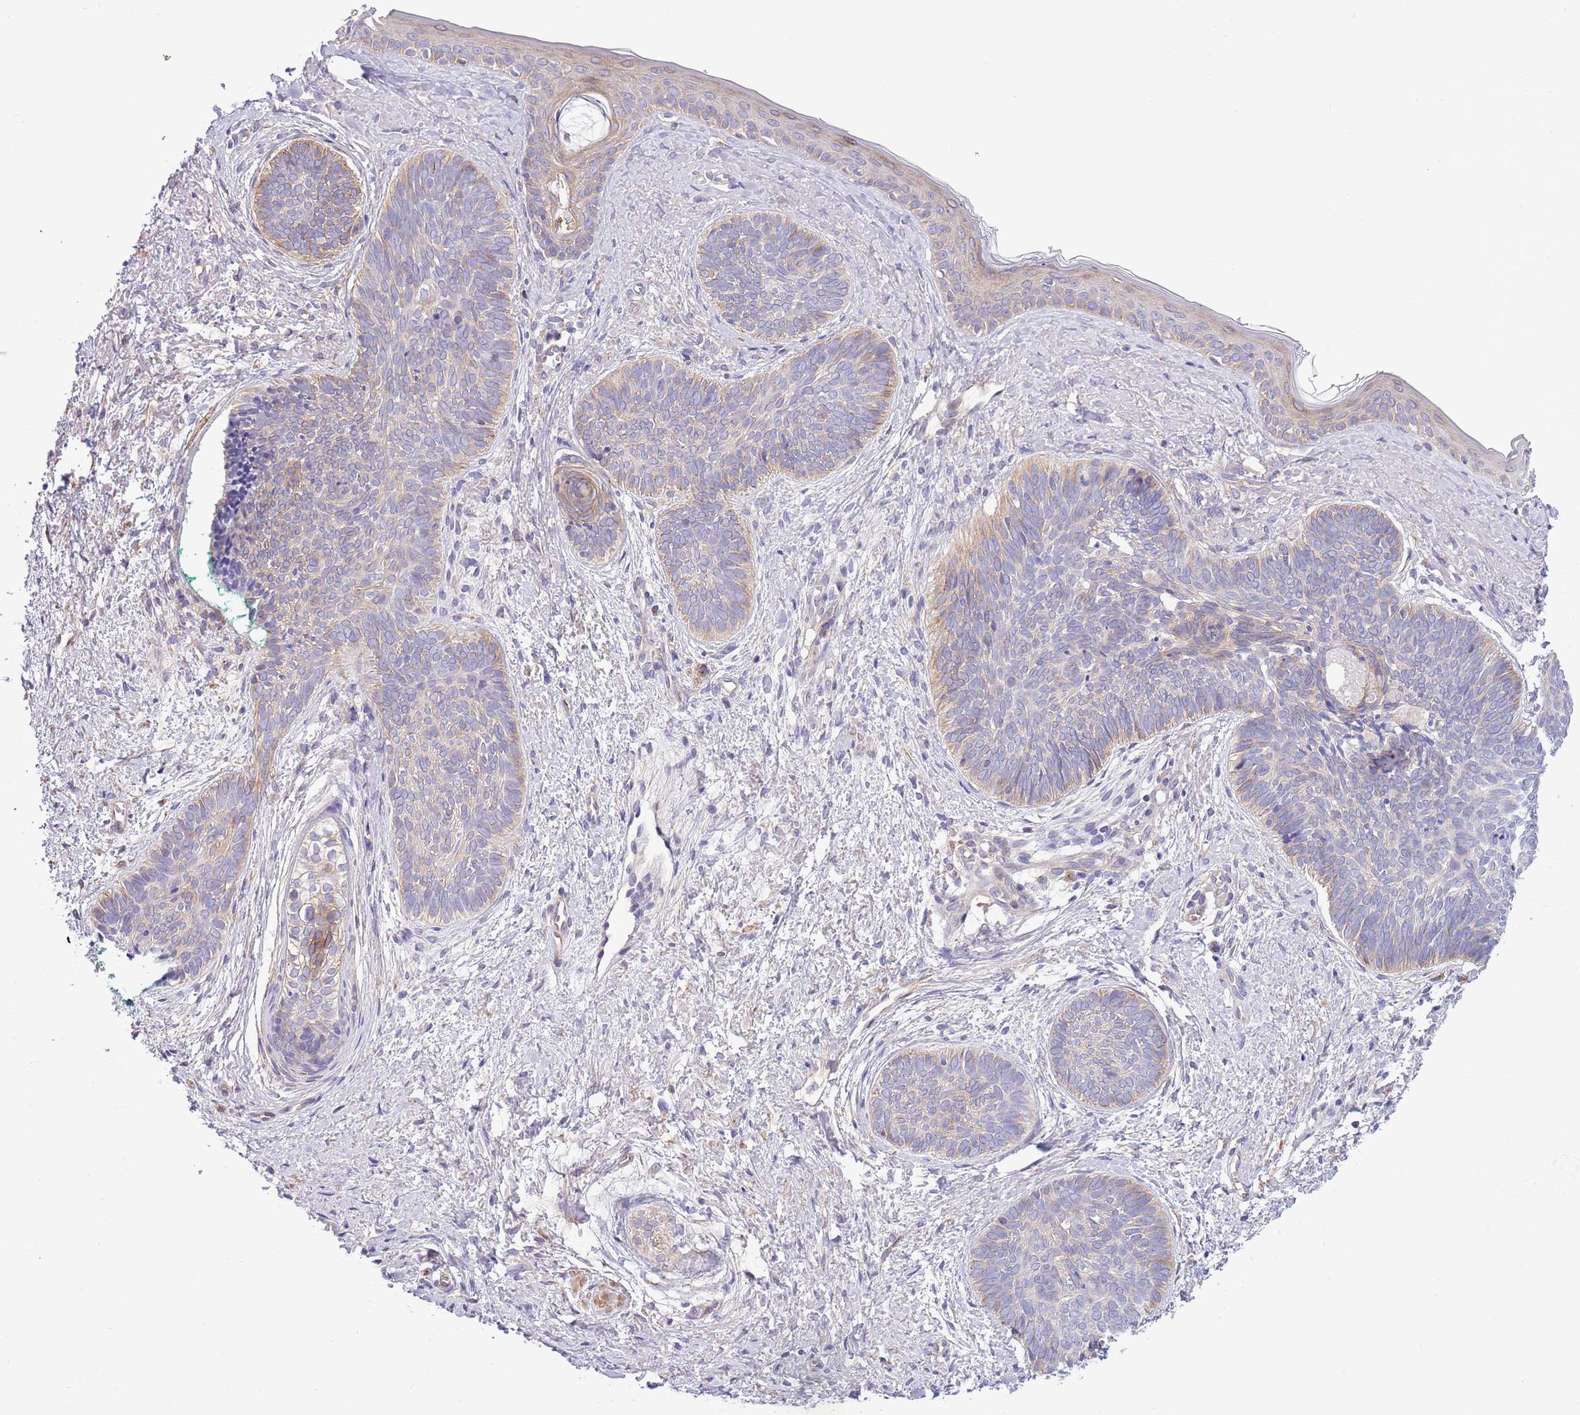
{"staining": {"intensity": "weak", "quantity": "<25%", "location": "cytoplasmic/membranous"}, "tissue": "skin cancer", "cell_type": "Tumor cells", "image_type": "cancer", "snomed": [{"axis": "morphology", "description": "Basal cell carcinoma"}, {"axis": "topography", "description": "Skin"}], "caption": "Immunohistochemical staining of human skin cancer (basal cell carcinoma) reveals no significant positivity in tumor cells. The staining is performed using DAB brown chromogen with nuclei counter-stained in using hematoxylin.", "gene": "ZC4H2", "patient": {"sex": "female", "age": 81}}